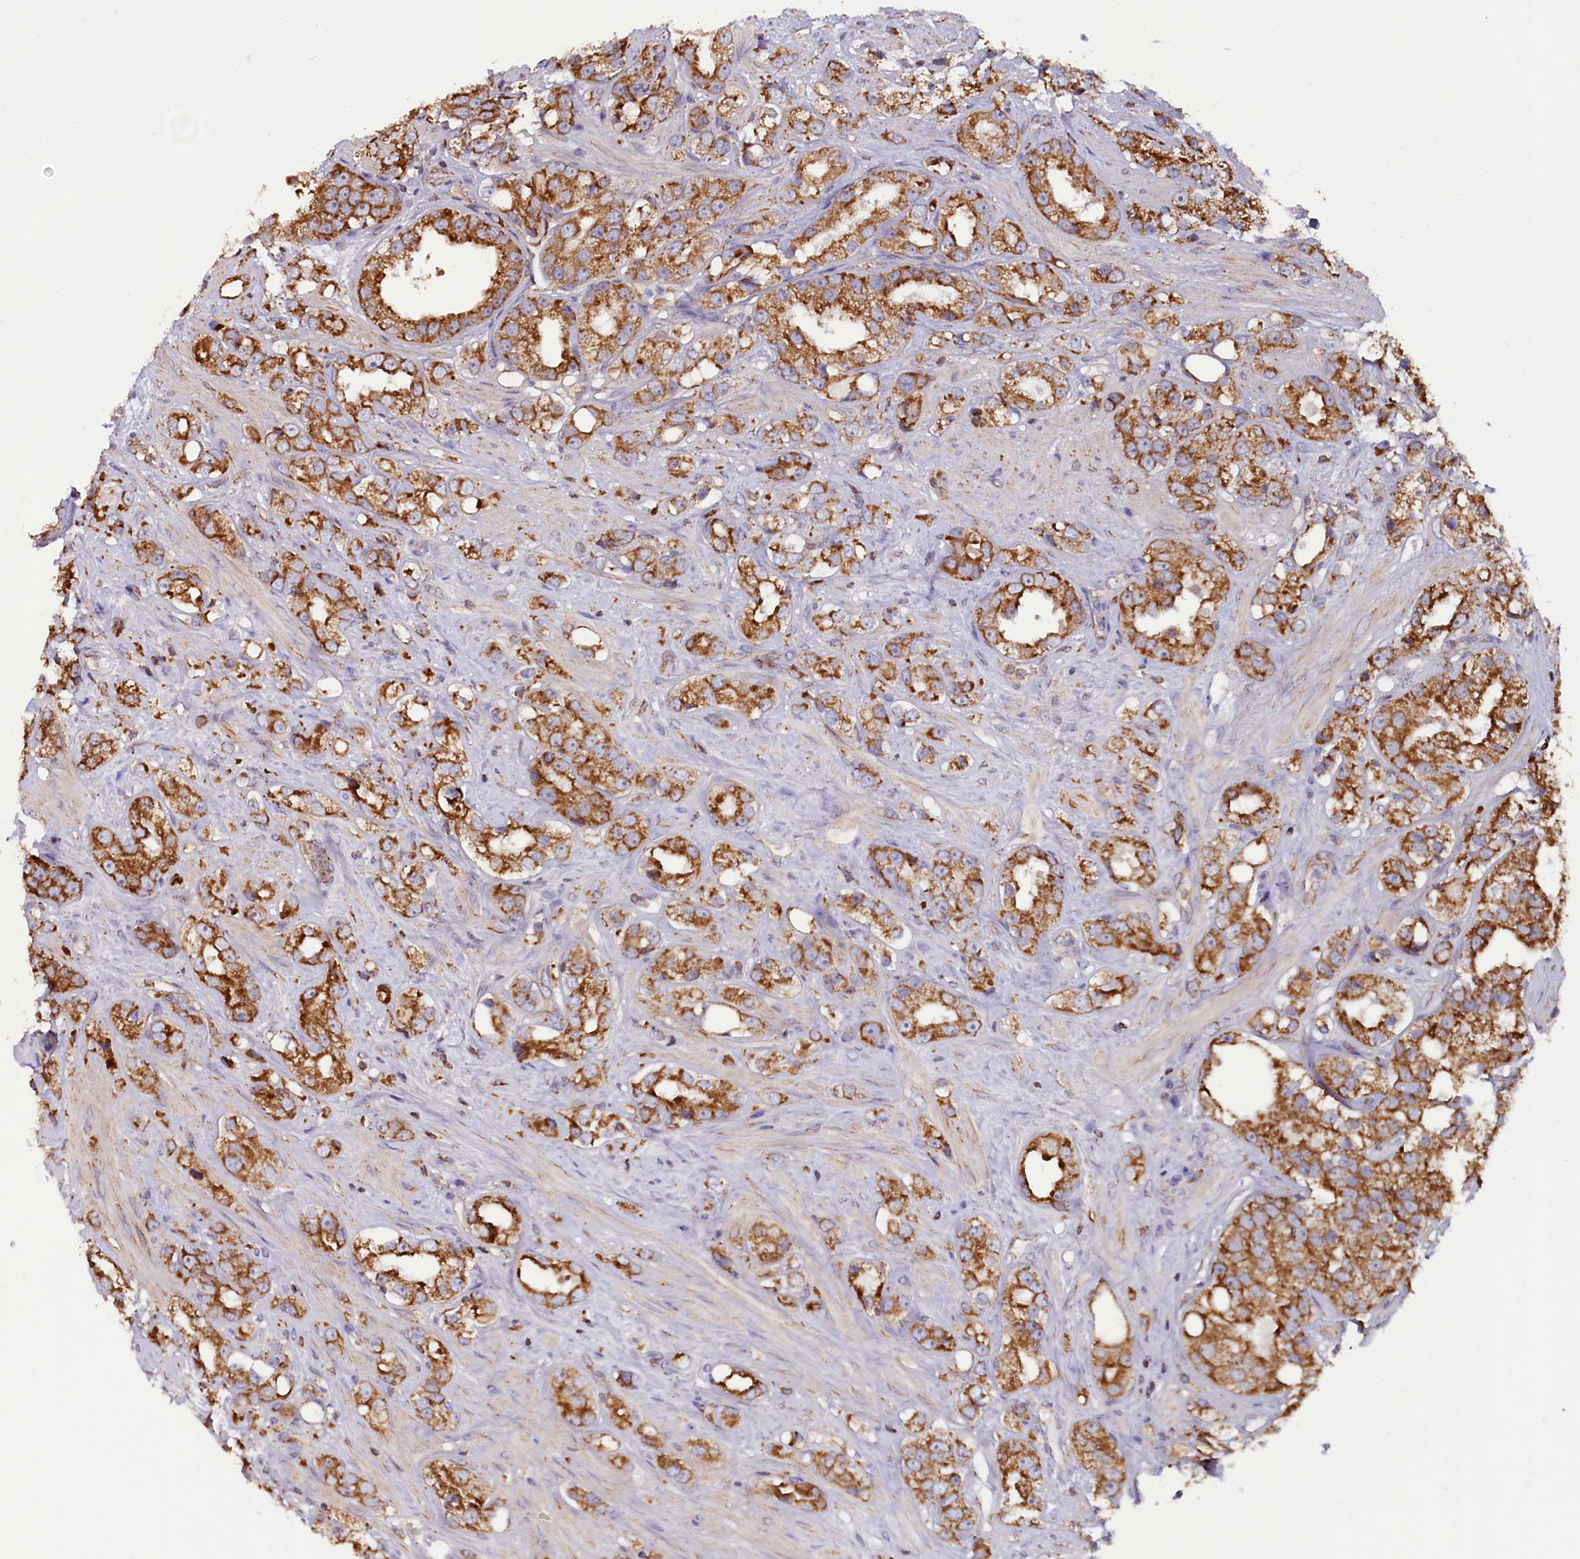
{"staining": {"intensity": "strong", "quantity": ">75%", "location": "cytoplasmic/membranous"}, "tissue": "prostate cancer", "cell_type": "Tumor cells", "image_type": "cancer", "snomed": [{"axis": "morphology", "description": "Adenocarcinoma, NOS"}, {"axis": "topography", "description": "Prostate"}], "caption": "This is a photomicrograph of immunohistochemistry (IHC) staining of prostate cancer (adenocarcinoma), which shows strong positivity in the cytoplasmic/membranous of tumor cells.", "gene": "NUDT15", "patient": {"sex": "male", "age": 79}}